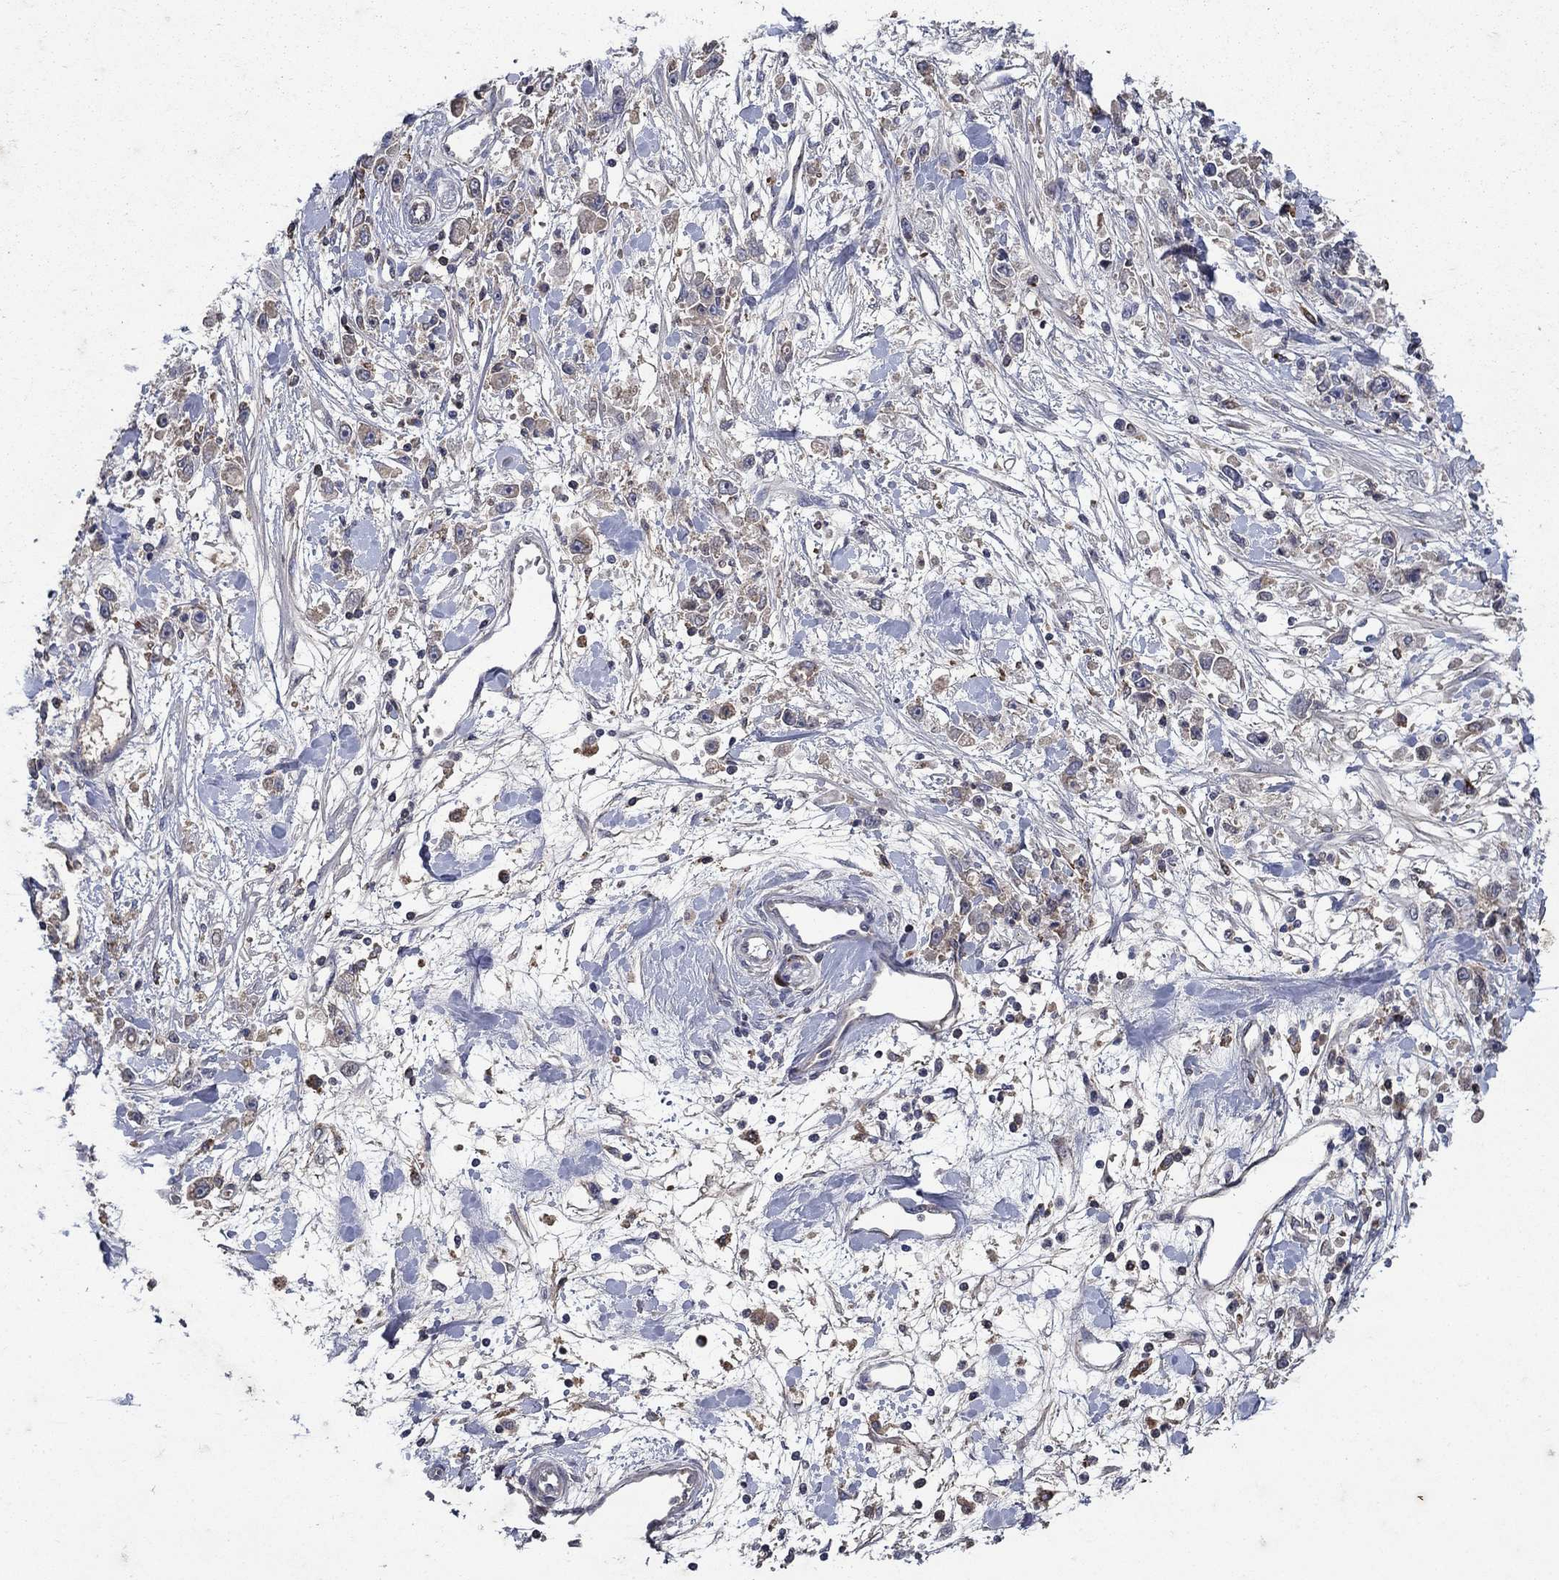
{"staining": {"intensity": "negative", "quantity": "none", "location": "none"}, "tissue": "stomach cancer", "cell_type": "Tumor cells", "image_type": "cancer", "snomed": [{"axis": "morphology", "description": "Adenocarcinoma, NOS"}, {"axis": "topography", "description": "Stomach"}], "caption": "IHC micrograph of stomach adenocarcinoma stained for a protein (brown), which demonstrates no expression in tumor cells.", "gene": "NPC2", "patient": {"sex": "female", "age": 59}}